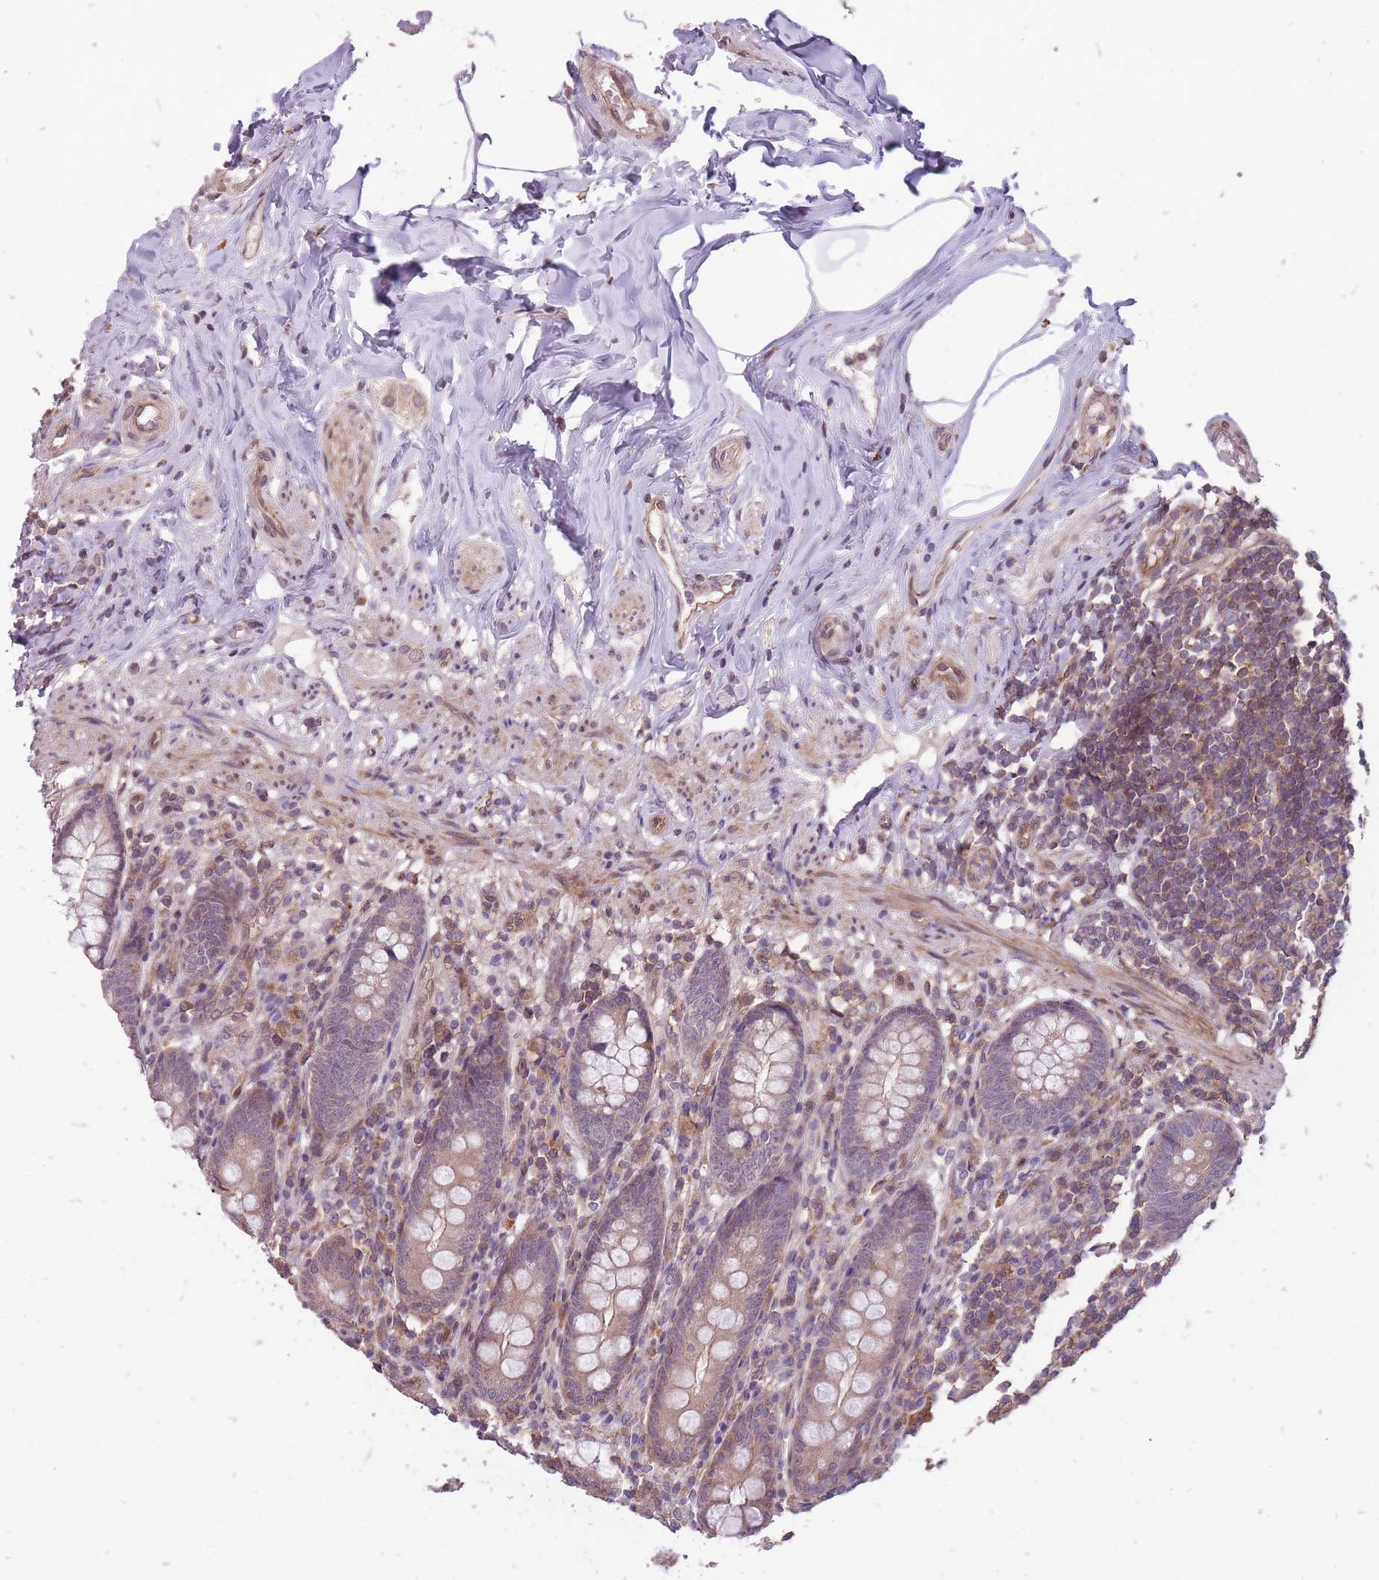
{"staining": {"intensity": "moderate", "quantity": "25%-75%", "location": "cytoplasmic/membranous"}, "tissue": "appendix", "cell_type": "Glandular cells", "image_type": "normal", "snomed": [{"axis": "morphology", "description": "Normal tissue, NOS"}, {"axis": "topography", "description": "Appendix"}], "caption": "IHC (DAB) staining of unremarkable appendix exhibits moderate cytoplasmic/membranous protein expression in about 25%-75% of glandular cells.", "gene": "TET3", "patient": {"sex": "male", "age": 55}}